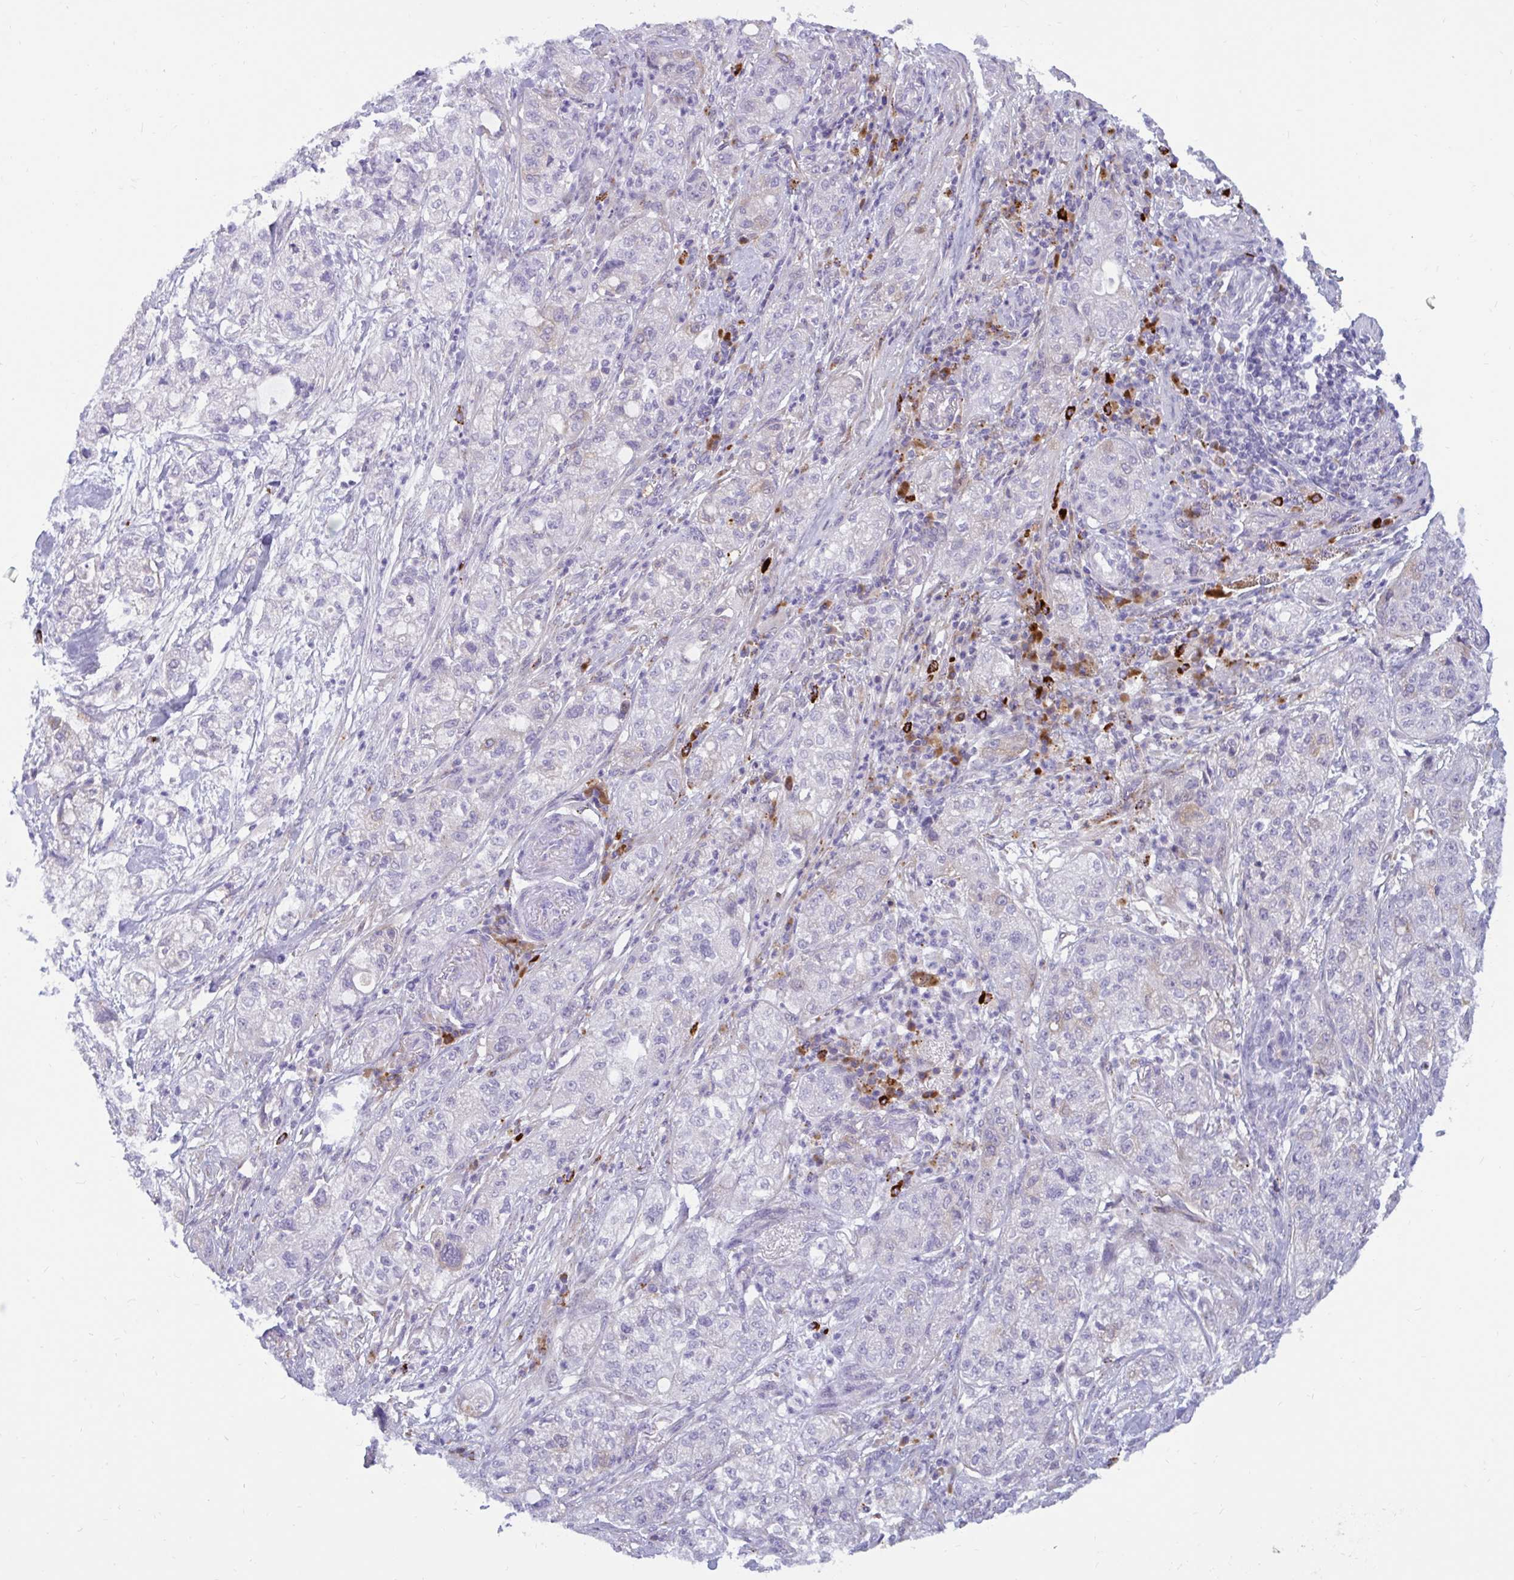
{"staining": {"intensity": "negative", "quantity": "none", "location": "none"}, "tissue": "pancreatic cancer", "cell_type": "Tumor cells", "image_type": "cancer", "snomed": [{"axis": "morphology", "description": "Adenocarcinoma, NOS"}, {"axis": "topography", "description": "Pancreas"}], "caption": "Immunohistochemical staining of human pancreatic cancer reveals no significant expression in tumor cells.", "gene": "FAM219B", "patient": {"sex": "female", "age": 78}}